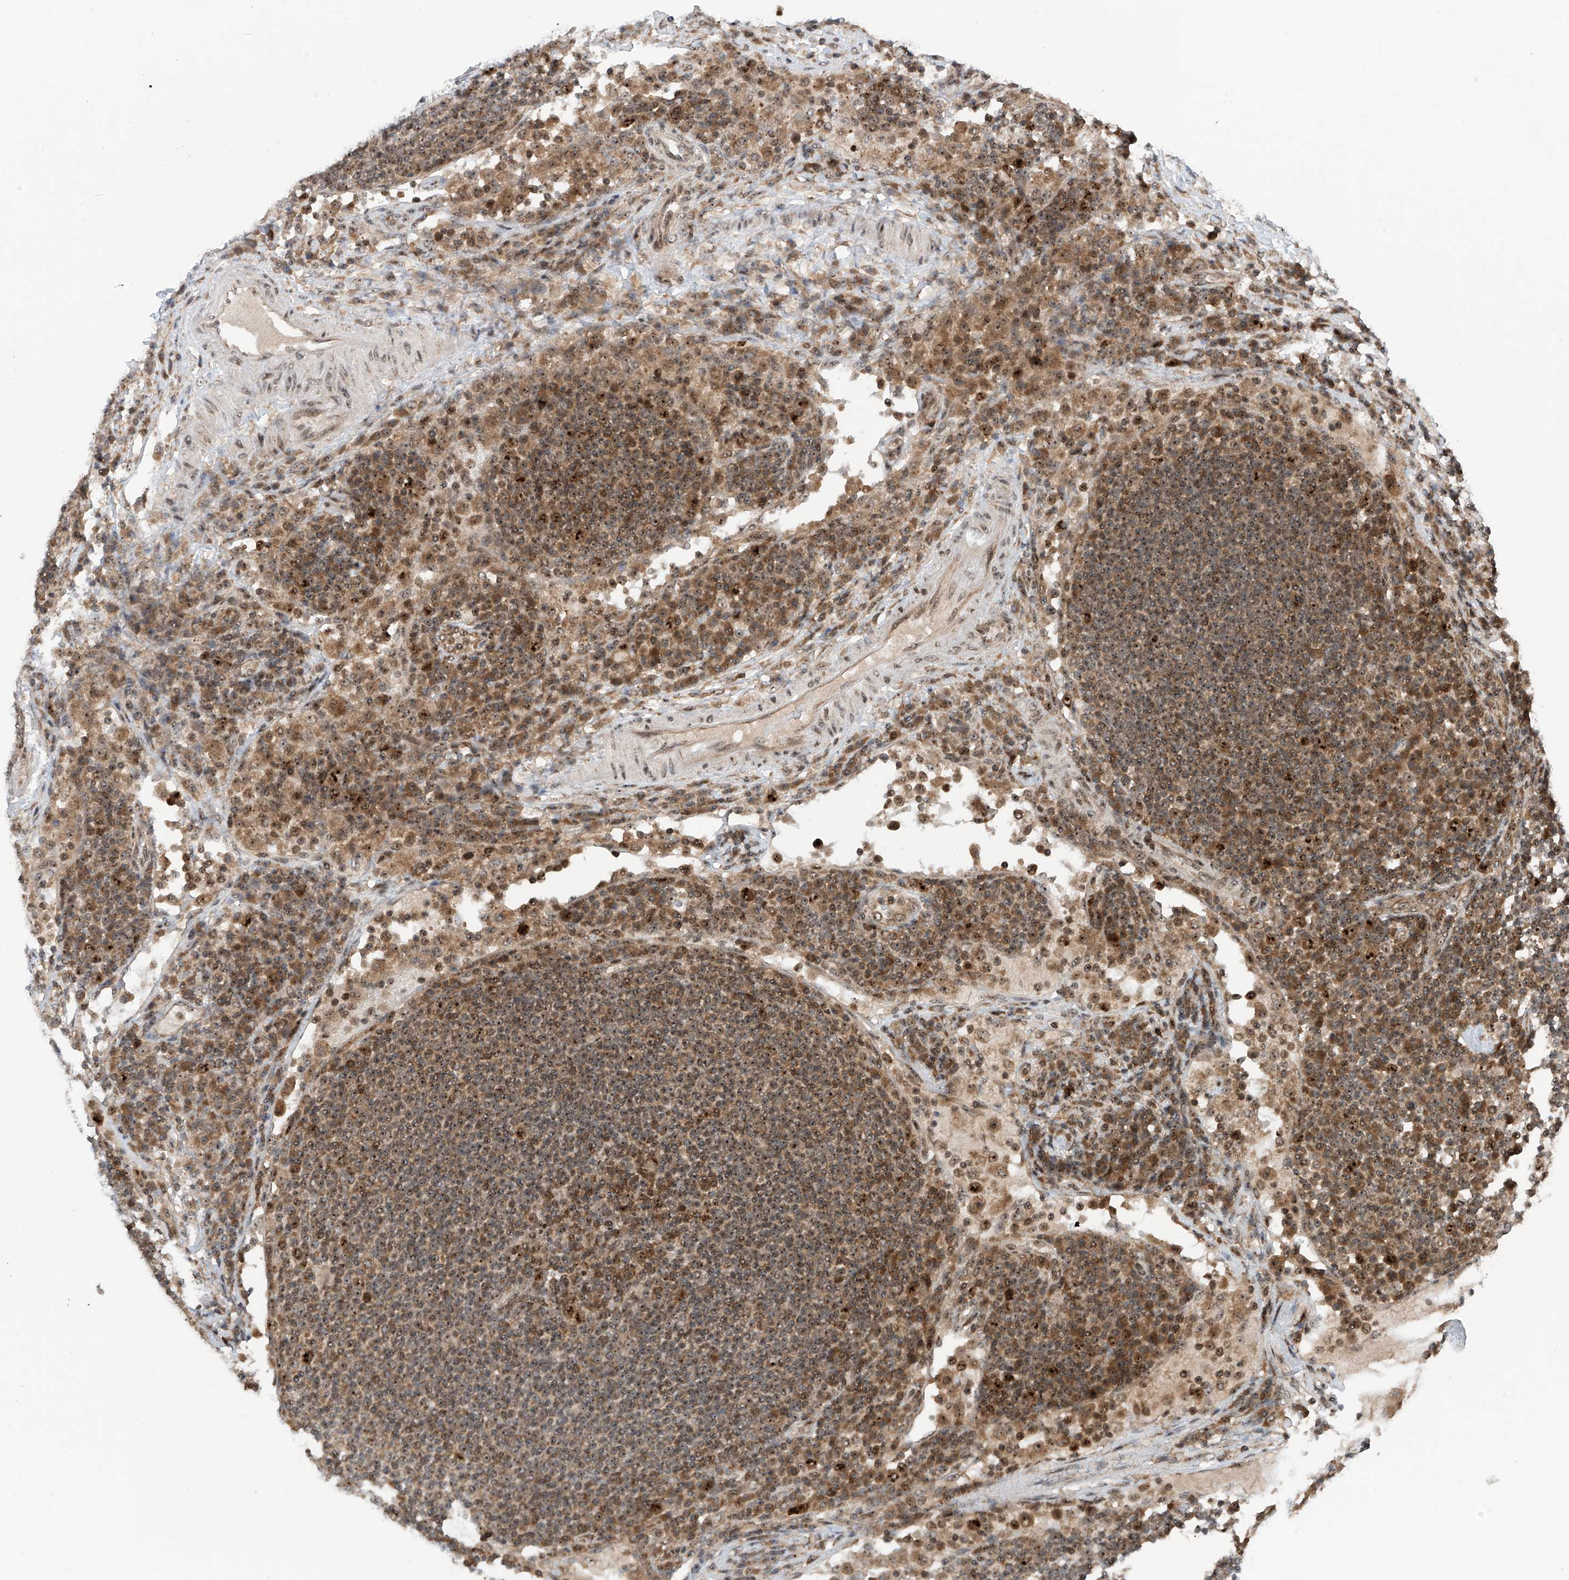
{"staining": {"intensity": "moderate", "quantity": ">75%", "location": "cytoplasmic/membranous,nuclear"}, "tissue": "lymph node", "cell_type": "Germinal center cells", "image_type": "normal", "snomed": [{"axis": "morphology", "description": "Normal tissue, NOS"}, {"axis": "topography", "description": "Lymph node"}], "caption": "Immunohistochemical staining of normal human lymph node exhibits >75% levels of moderate cytoplasmic/membranous,nuclear protein expression in about >75% of germinal center cells.", "gene": "C1orf131", "patient": {"sex": "female", "age": 53}}